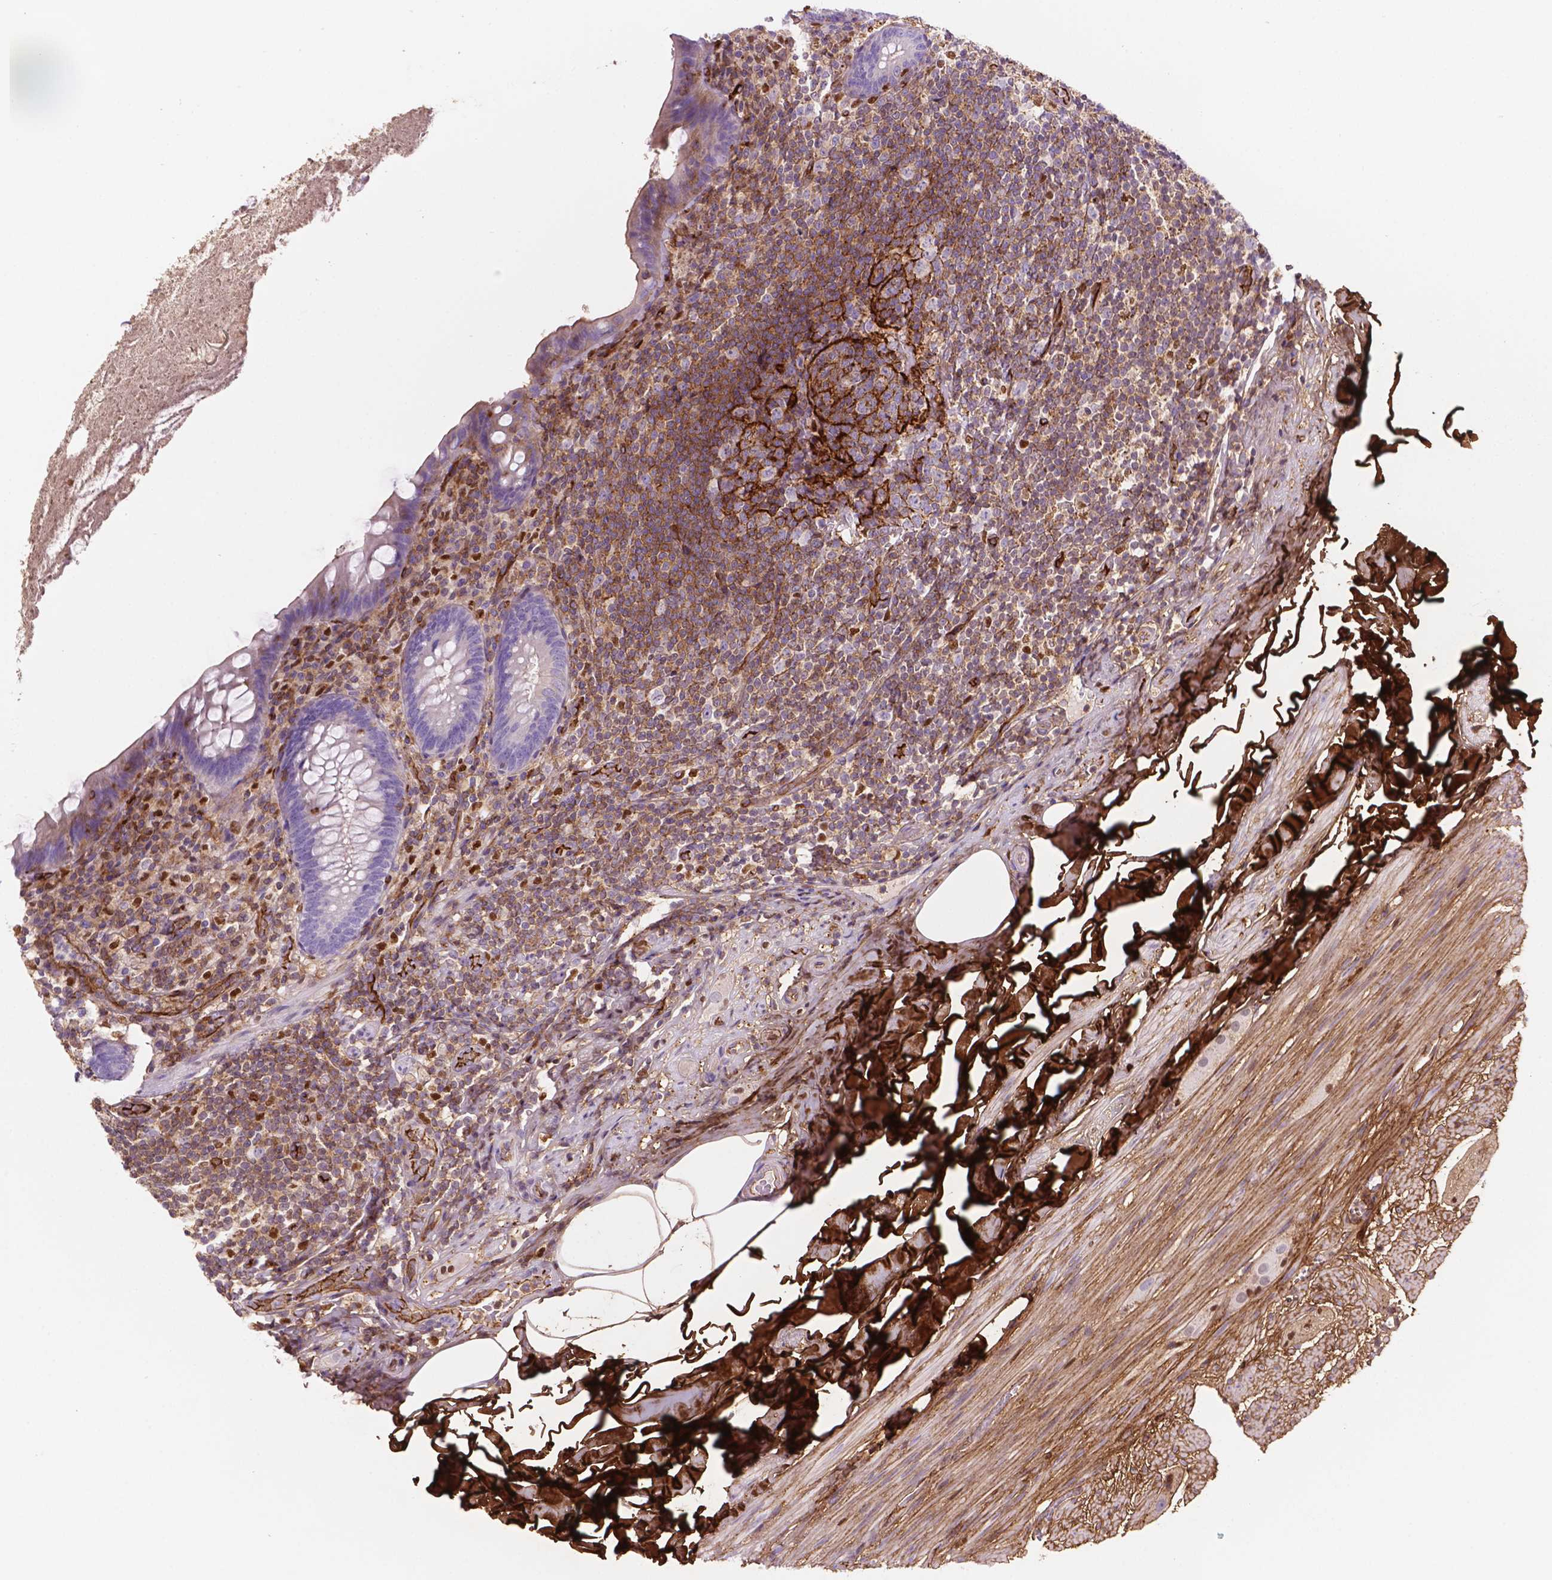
{"staining": {"intensity": "moderate", "quantity": "<25%", "location": "nuclear"}, "tissue": "appendix", "cell_type": "Glandular cells", "image_type": "normal", "snomed": [{"axis": "morphology", "description": "Normal tissue, NOS"}, {"axis": "topography", "description": "Appendix"}], "caption": "Moderate nuclear positivity is present in about <25% of glandular cells in benign appendix. (IHC, brightfield microscopy, high magnification).", "gene": "DCN", "patient": {"sex": "male", "age": 47}}